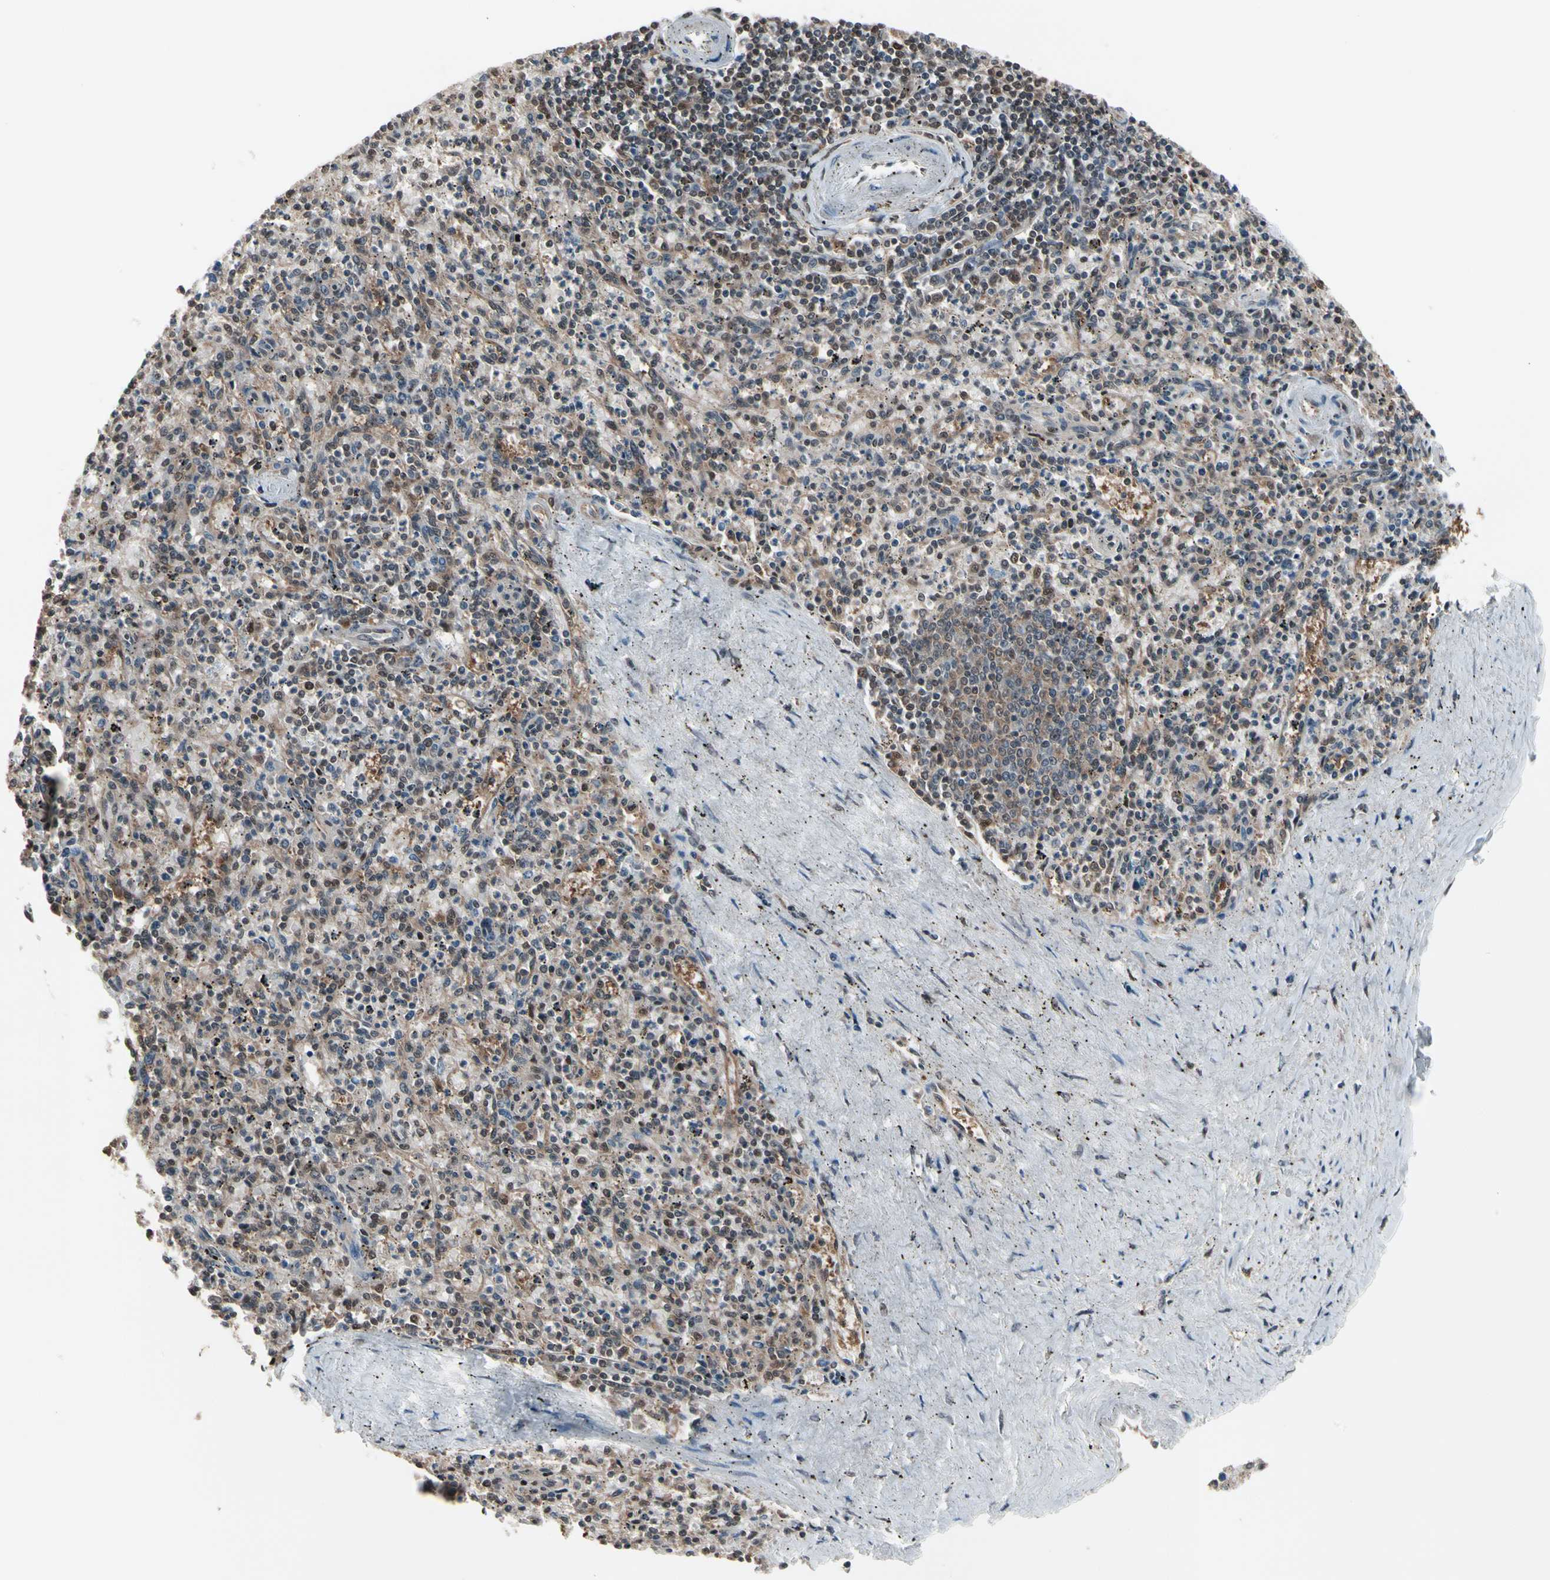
{"staining": {"intensity": "moderate", "quantity": "25%-75%", "location": "cytoplasmic/membranous,nuclear"}, "tissue": "spleen", "cell_type": "Cells in red pulp", "image_type": "normal", "snomed": [{"axis": "morphology", "description": "Normal tissue, NOS"}, {"axis": "topography", "description": "Spleen"}], "caption": "Immunohistochemistry of benign spleen displays medium levels of moderate cytoplasmic/membranous,nuclear positivity in approximately 25%-75% of cells in red pulp.", "gene": "ENSG00000256646", "patient": {"sex": "male", "age": 72}}